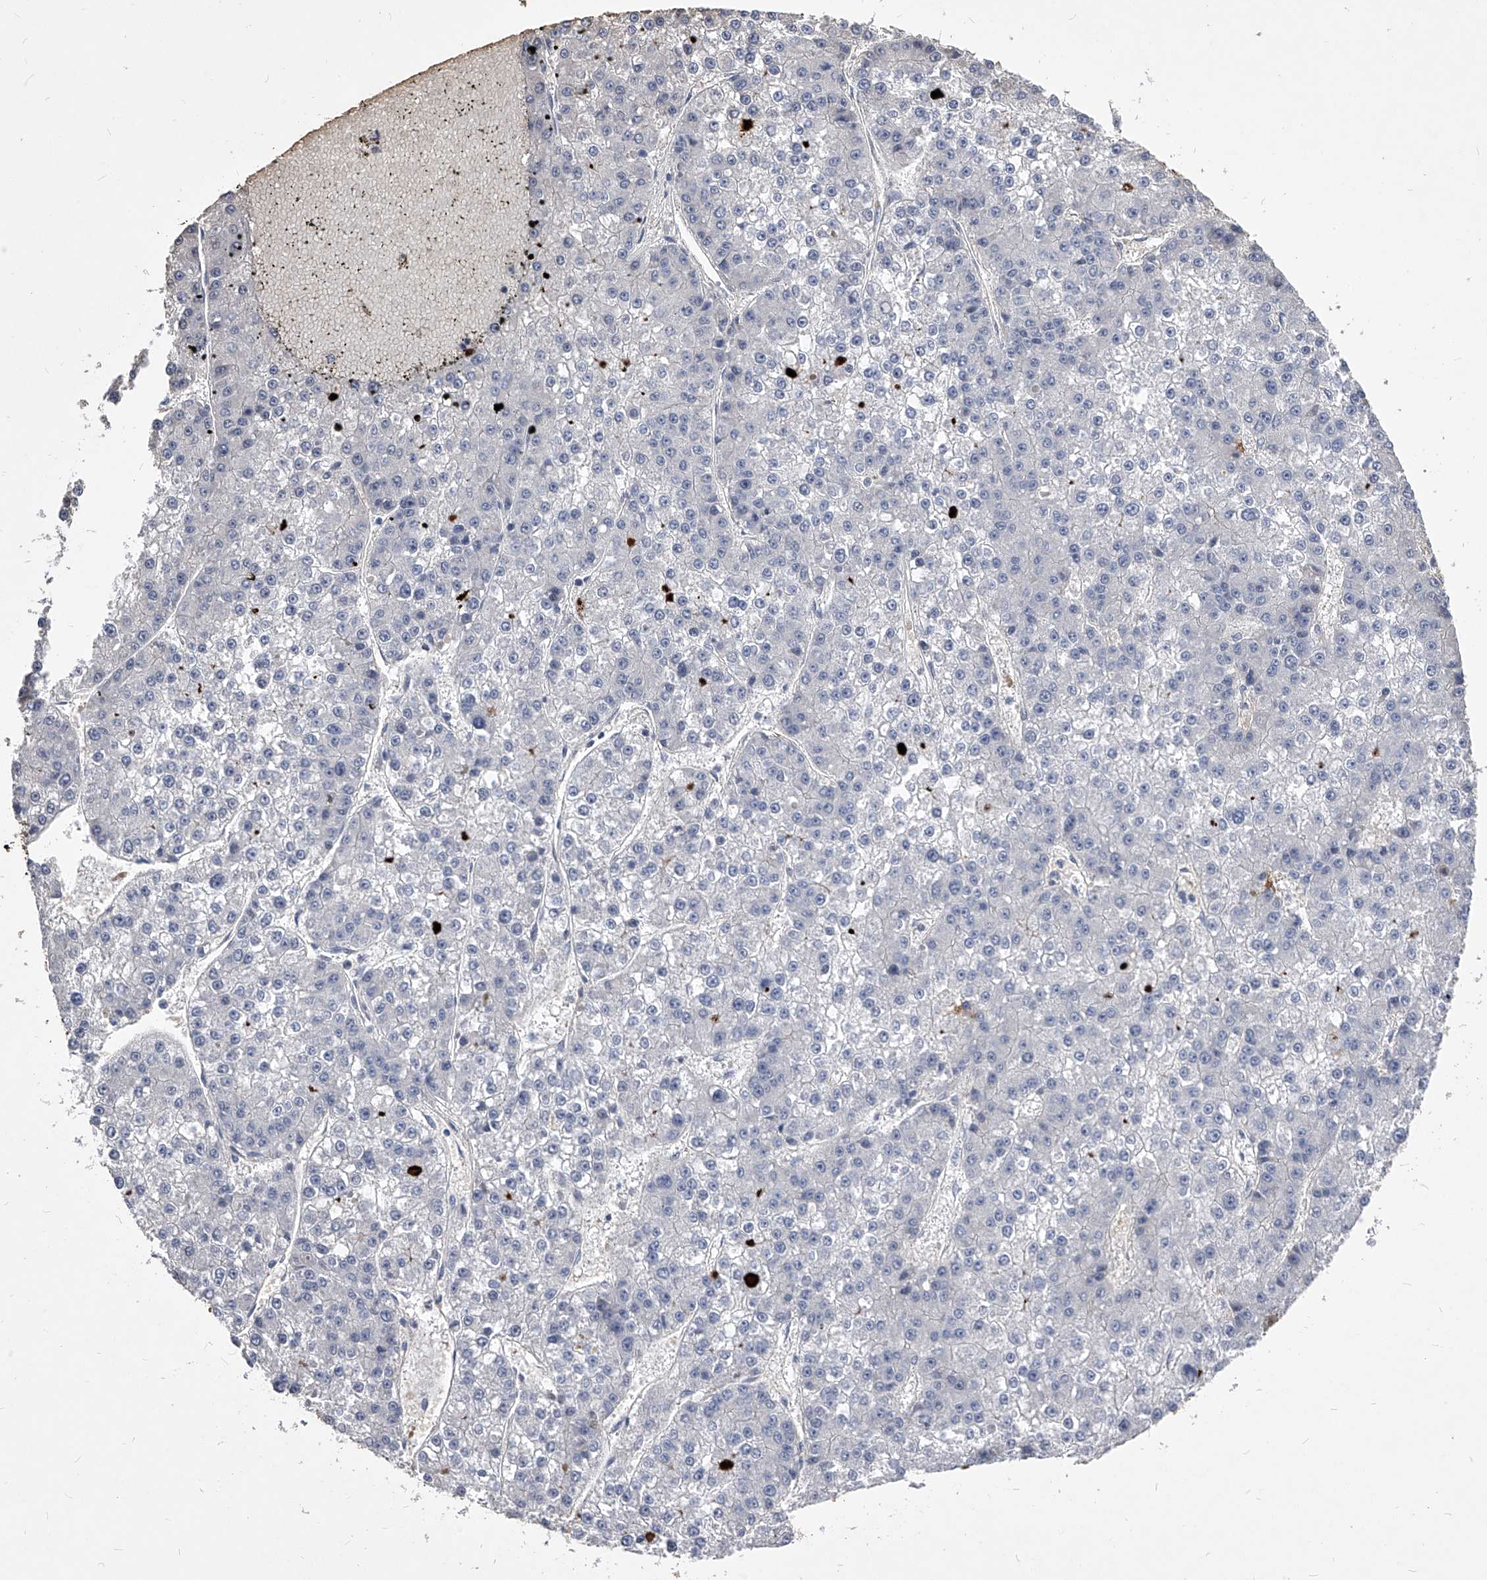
{"staining": {"intensity": "negative", "quantity": "none", "location": "none"}, "tissue": "liver cancer", "cell_type": "Tumor cells", "image_type": "cancer", "snomed": [{"axis": "morphology", "description": "Carcinoma, Hepatocellular, NOS"}, {"axis": "topography", "description": "Liver"}], "caption": "DAB immunohistochemical staining of human liver hepatocellular carcinoma reveals no significant expression in tumor cells. Brightfield microscopy of IHC stained with DAB (brown) and hematoxylin (blue), captured at high magnification.", "gene": "MDN1", "patient": {"sex": "female", "age": 73}}